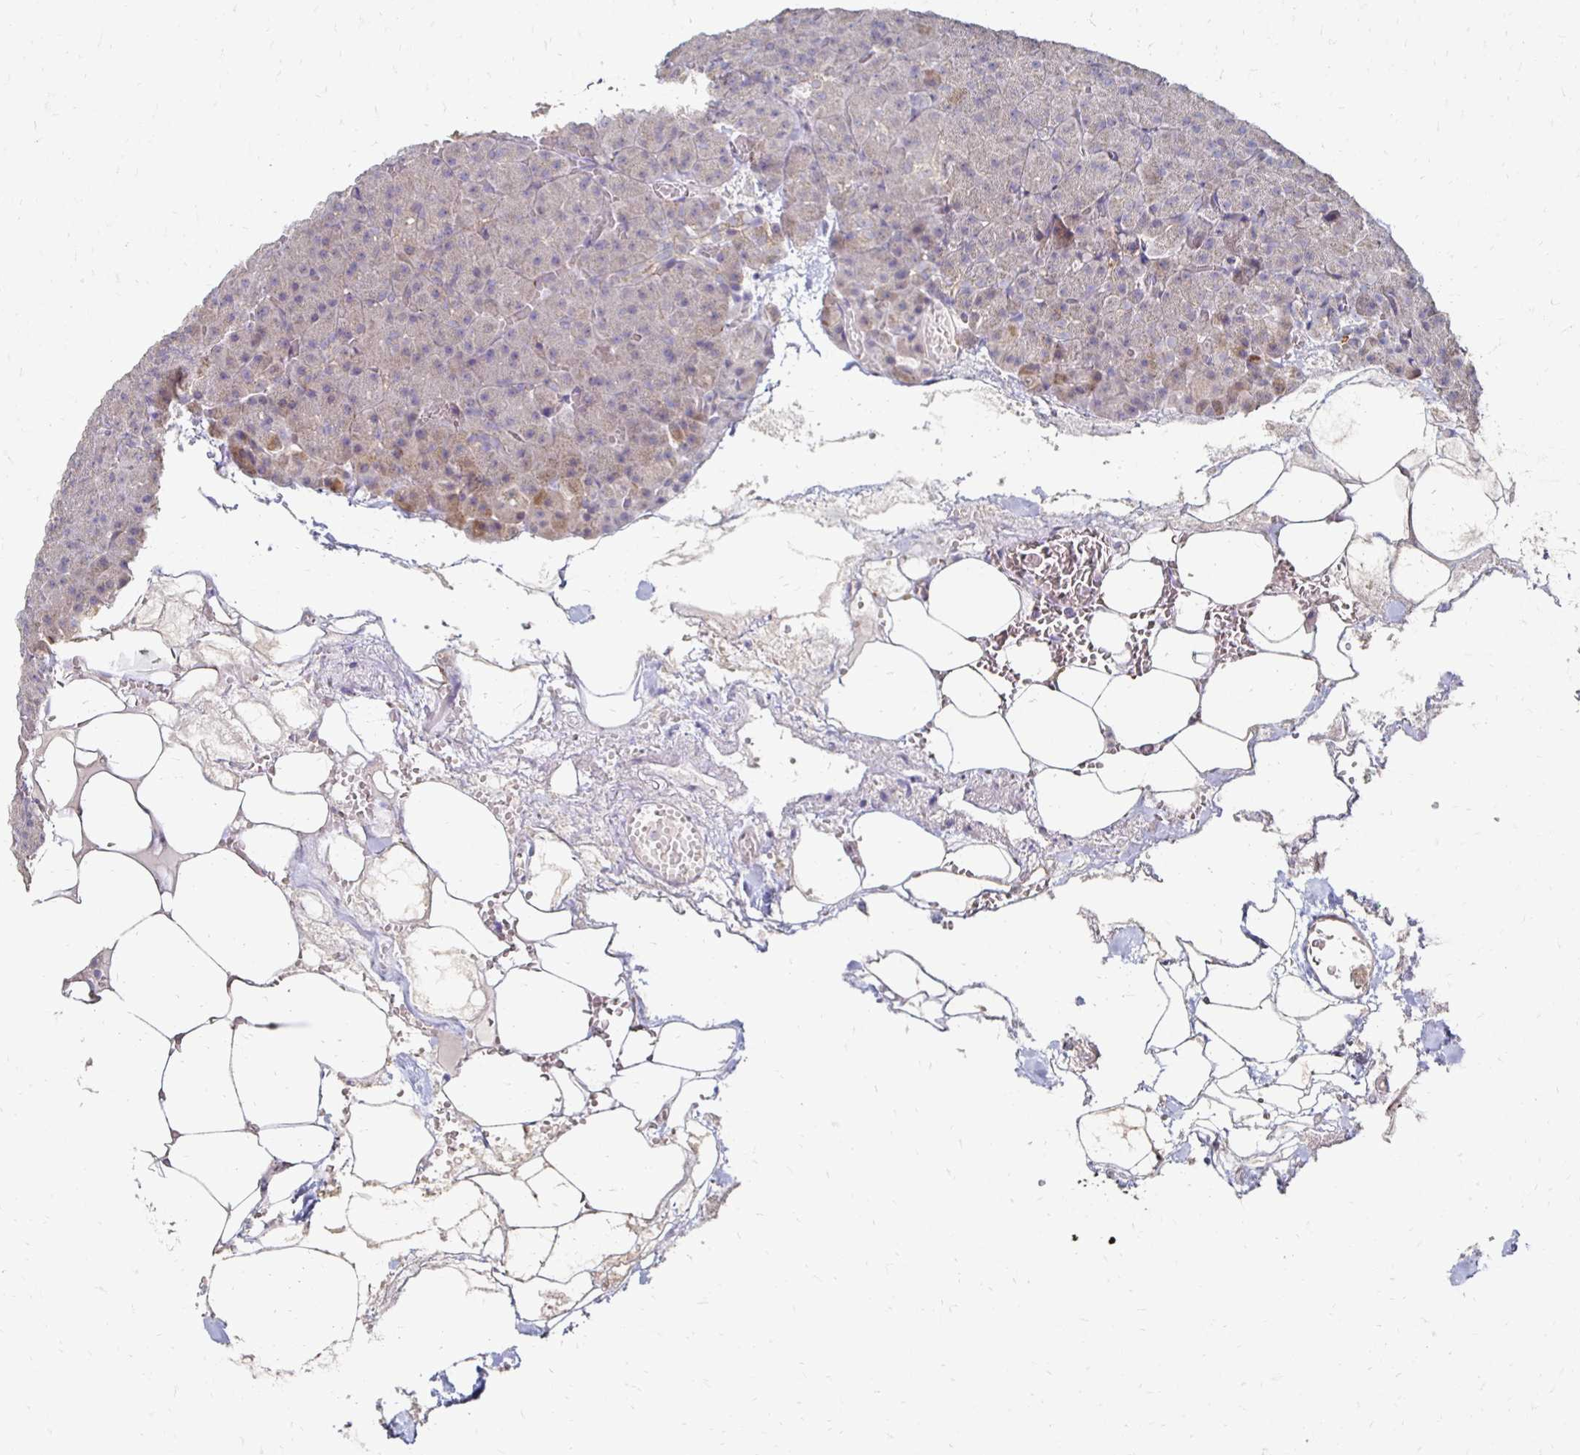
{"staining": {"intensity": "moderate", "quantity": "25%-75%", "location": "cytoplasmic/membranous"}, "tissue": "pancreas", "cell_type": "Exocrine glandular cells", "image_type": "normal", "snomed": [{"axis": "morphology", "description": "Normal tissue, NOS"}, {"axis": "topography", "description": "Pancreas"}], "caption": "About 25%-75% of exocrine glandular cells in unremarkable human pancreas exhibit moderate cytoplasmic/membranous protein expression as visualized by brown immunohistochemical staining.", "gene": "ZNF727", "patient": {"sex": "female", "age": 74}}